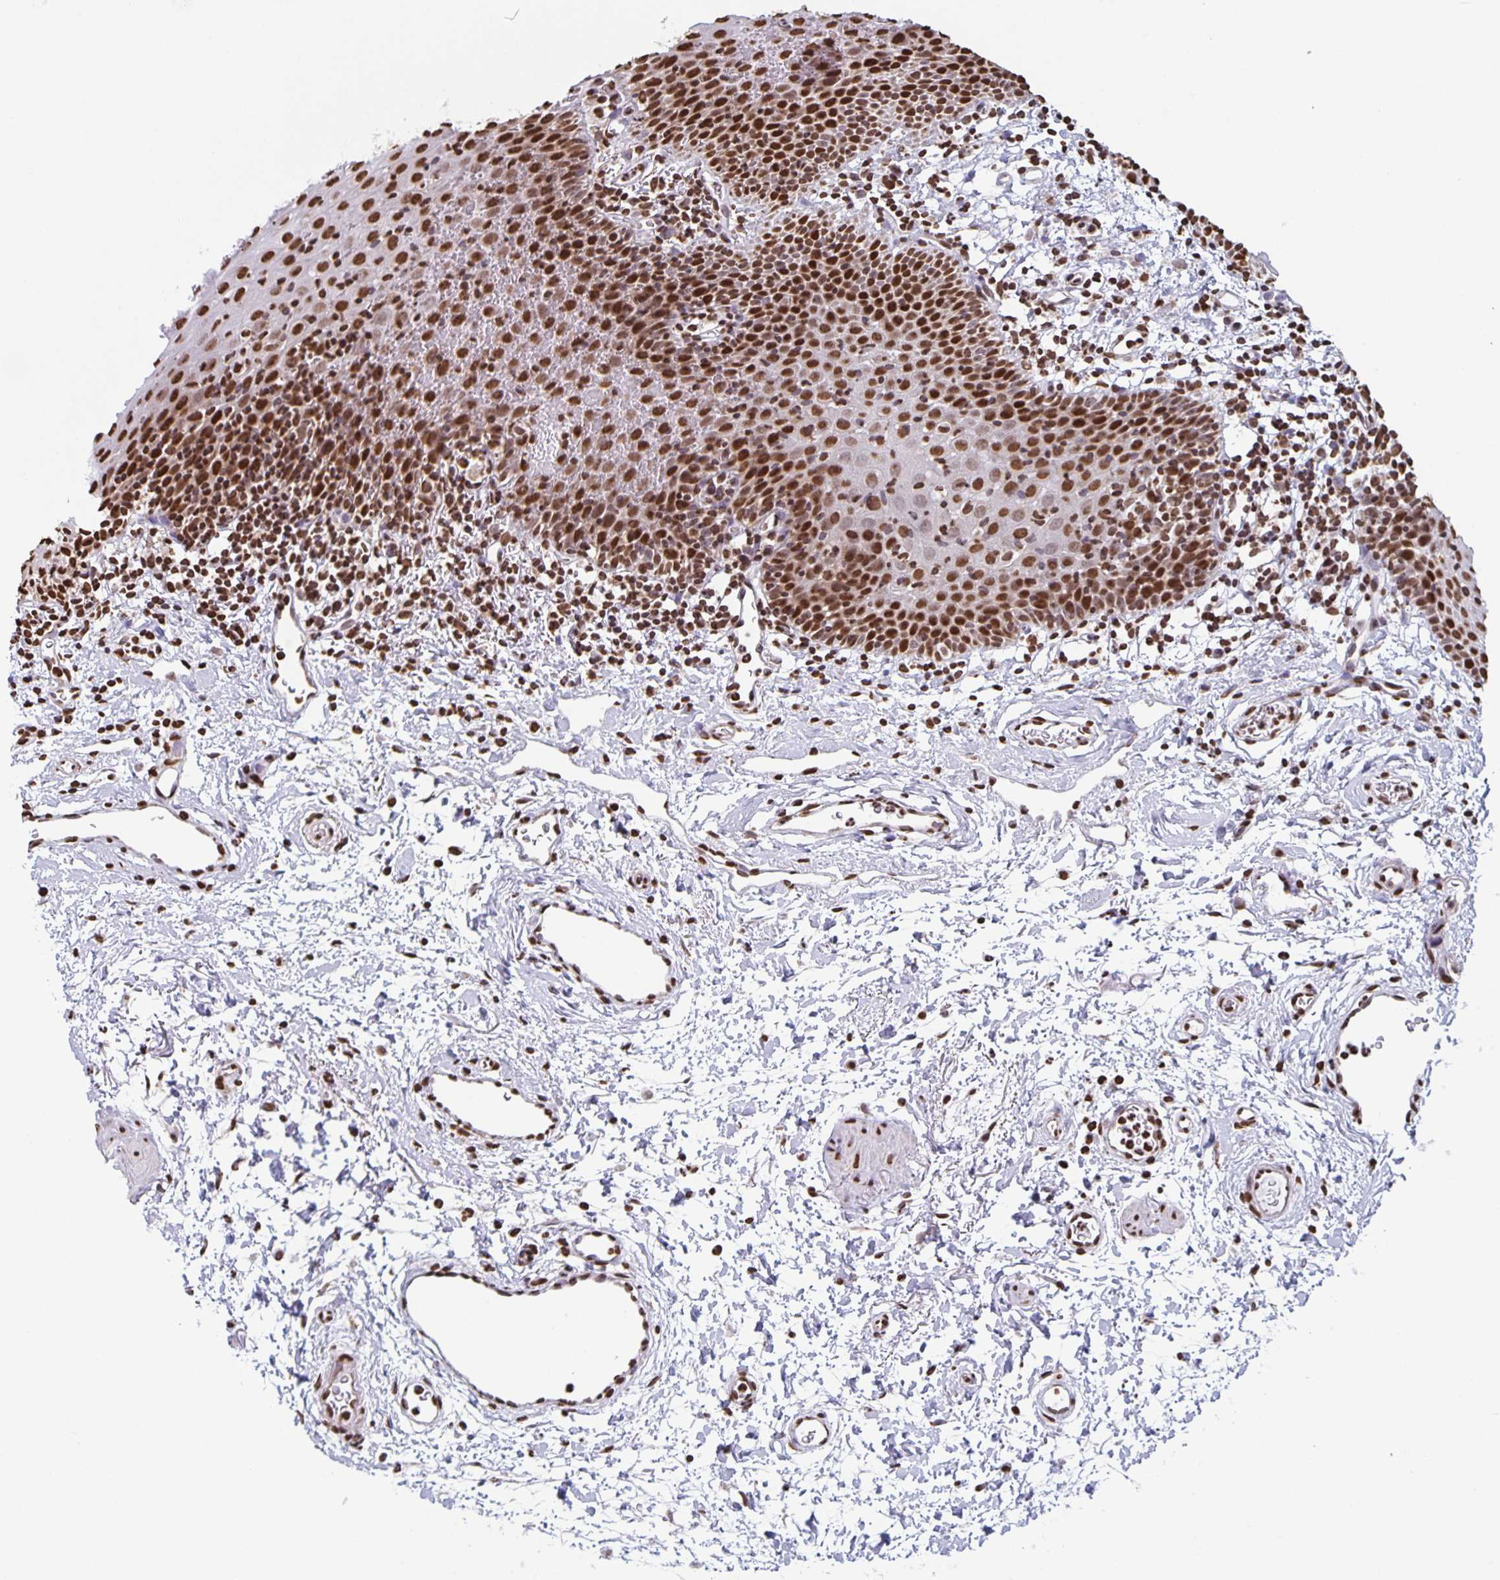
{"staining": {"intensity": "strong", "quantity": ">75%", "location": "nuclear"}, "tissue": "oral mucosa", "cell_type": "Squamous epithelial cells", "image_type": "normal", "snomed": [{"axis": "morphology", "description": "Normal tissue, NOS"}, {"axis": "topography", "description": "Oral tissue"}], "caption": "Oral mucosa stained with a brown dye reveals strong nuclear positive staining in about >75% of squamous epithelial cells.", "gene": "DUT", "patient": {"sex": "male", "age": 66}}